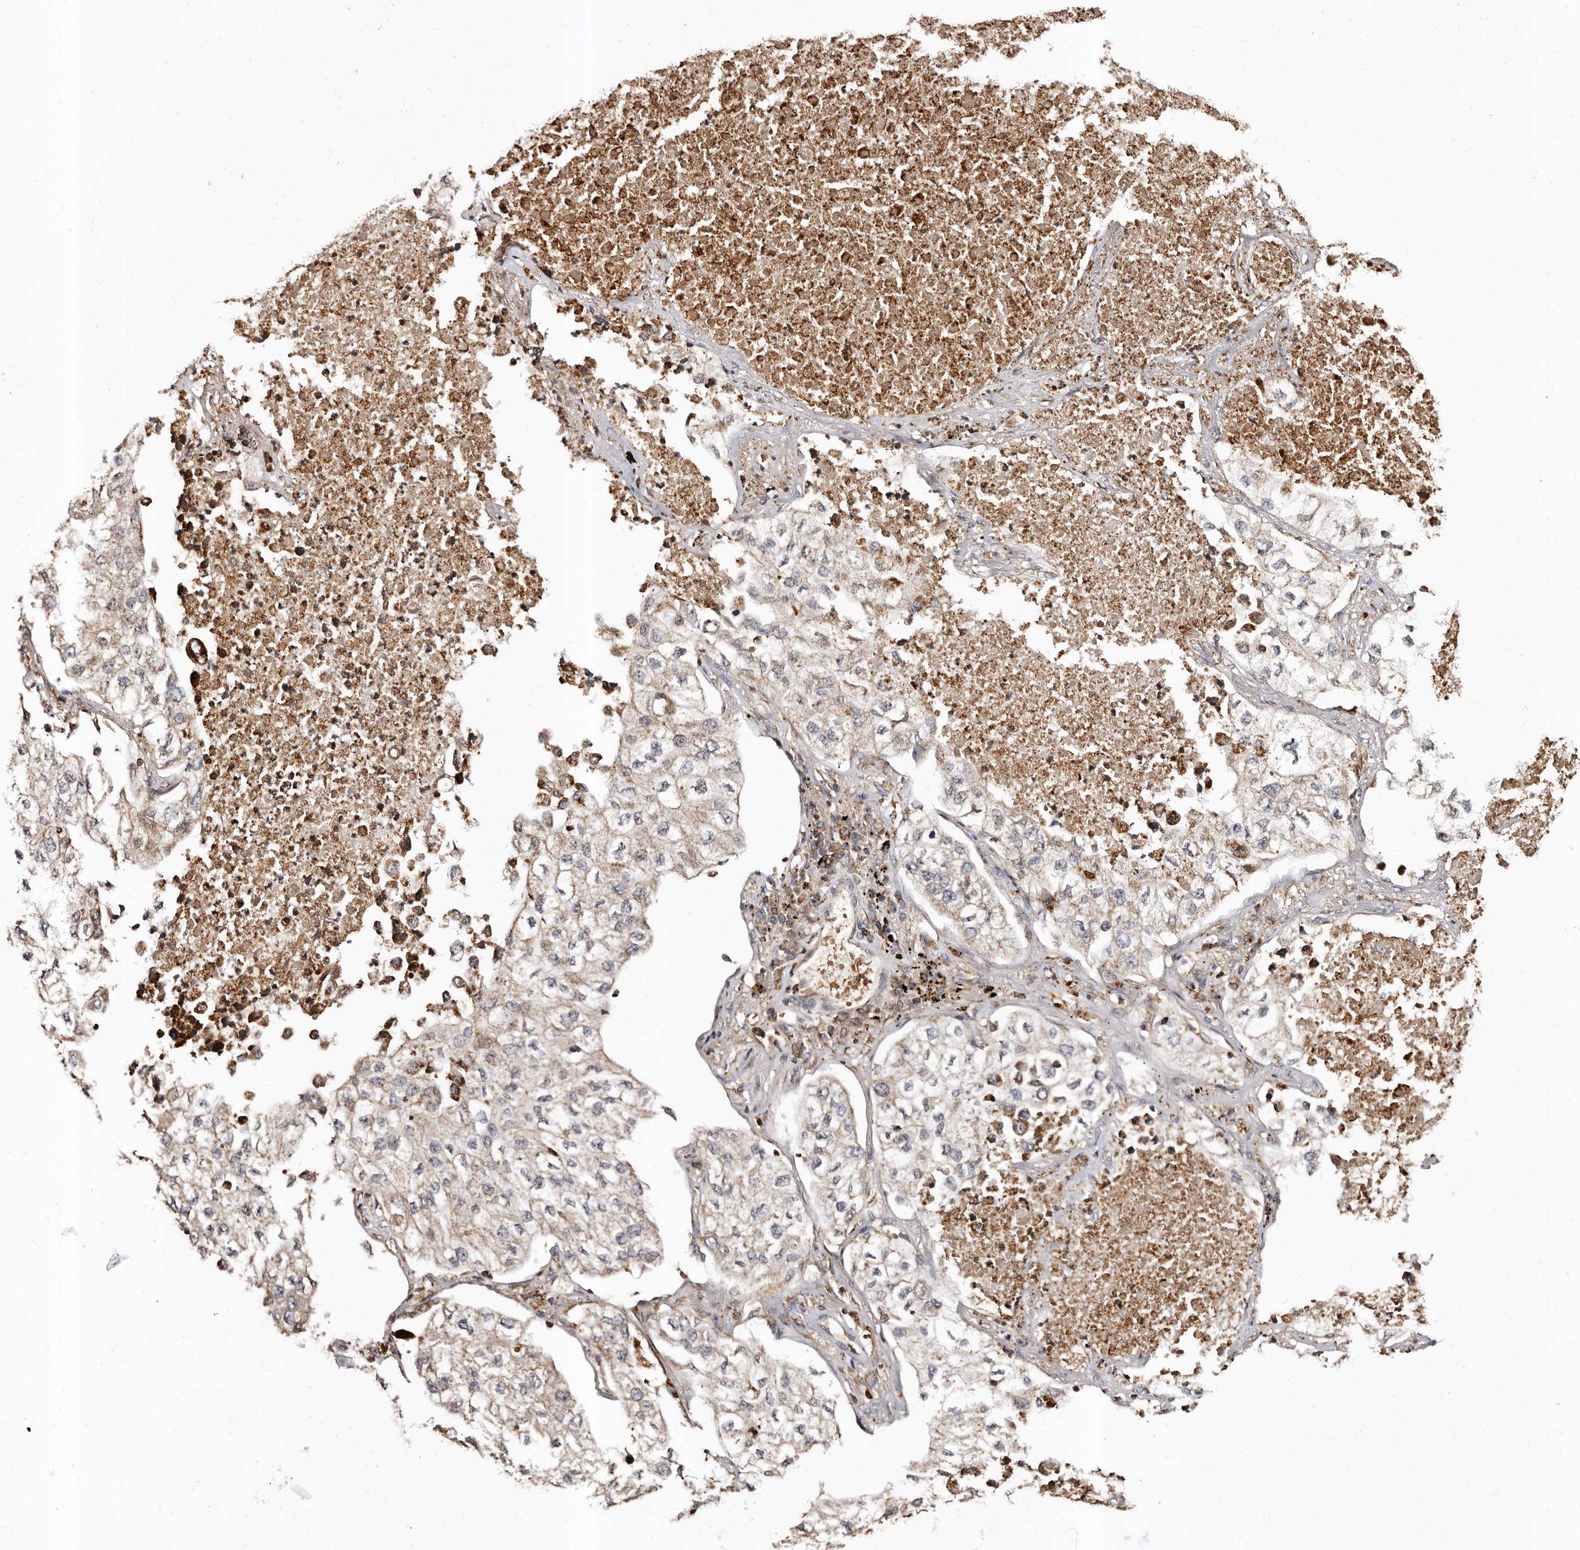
{"staining": {"intensity": "moderate", "quantity": ">75%", "location": "cytoplasmic/membranous"}, "tissue": "lung cancer", "cell_type": "Tumor cells", "image_type": "cancer", "snomed": [{"axis": "morphology", "description": "Adenocarcinoma, NOS"}, {"axis": "topography", "description": "Lung"}], "caption": "Immunohistochemistry (IHC) micrograph of neoplastic tissue: adenocarcinoma (lung) stained using IHC reveals medium levels of moderate protein expression localized specifically in the cytoplasmic/membranous of tumor cells, appearing as a cytoplasmic/membranous brown color.", "gene": "BAX", "patient": {"sex": "male", "age": 63}}